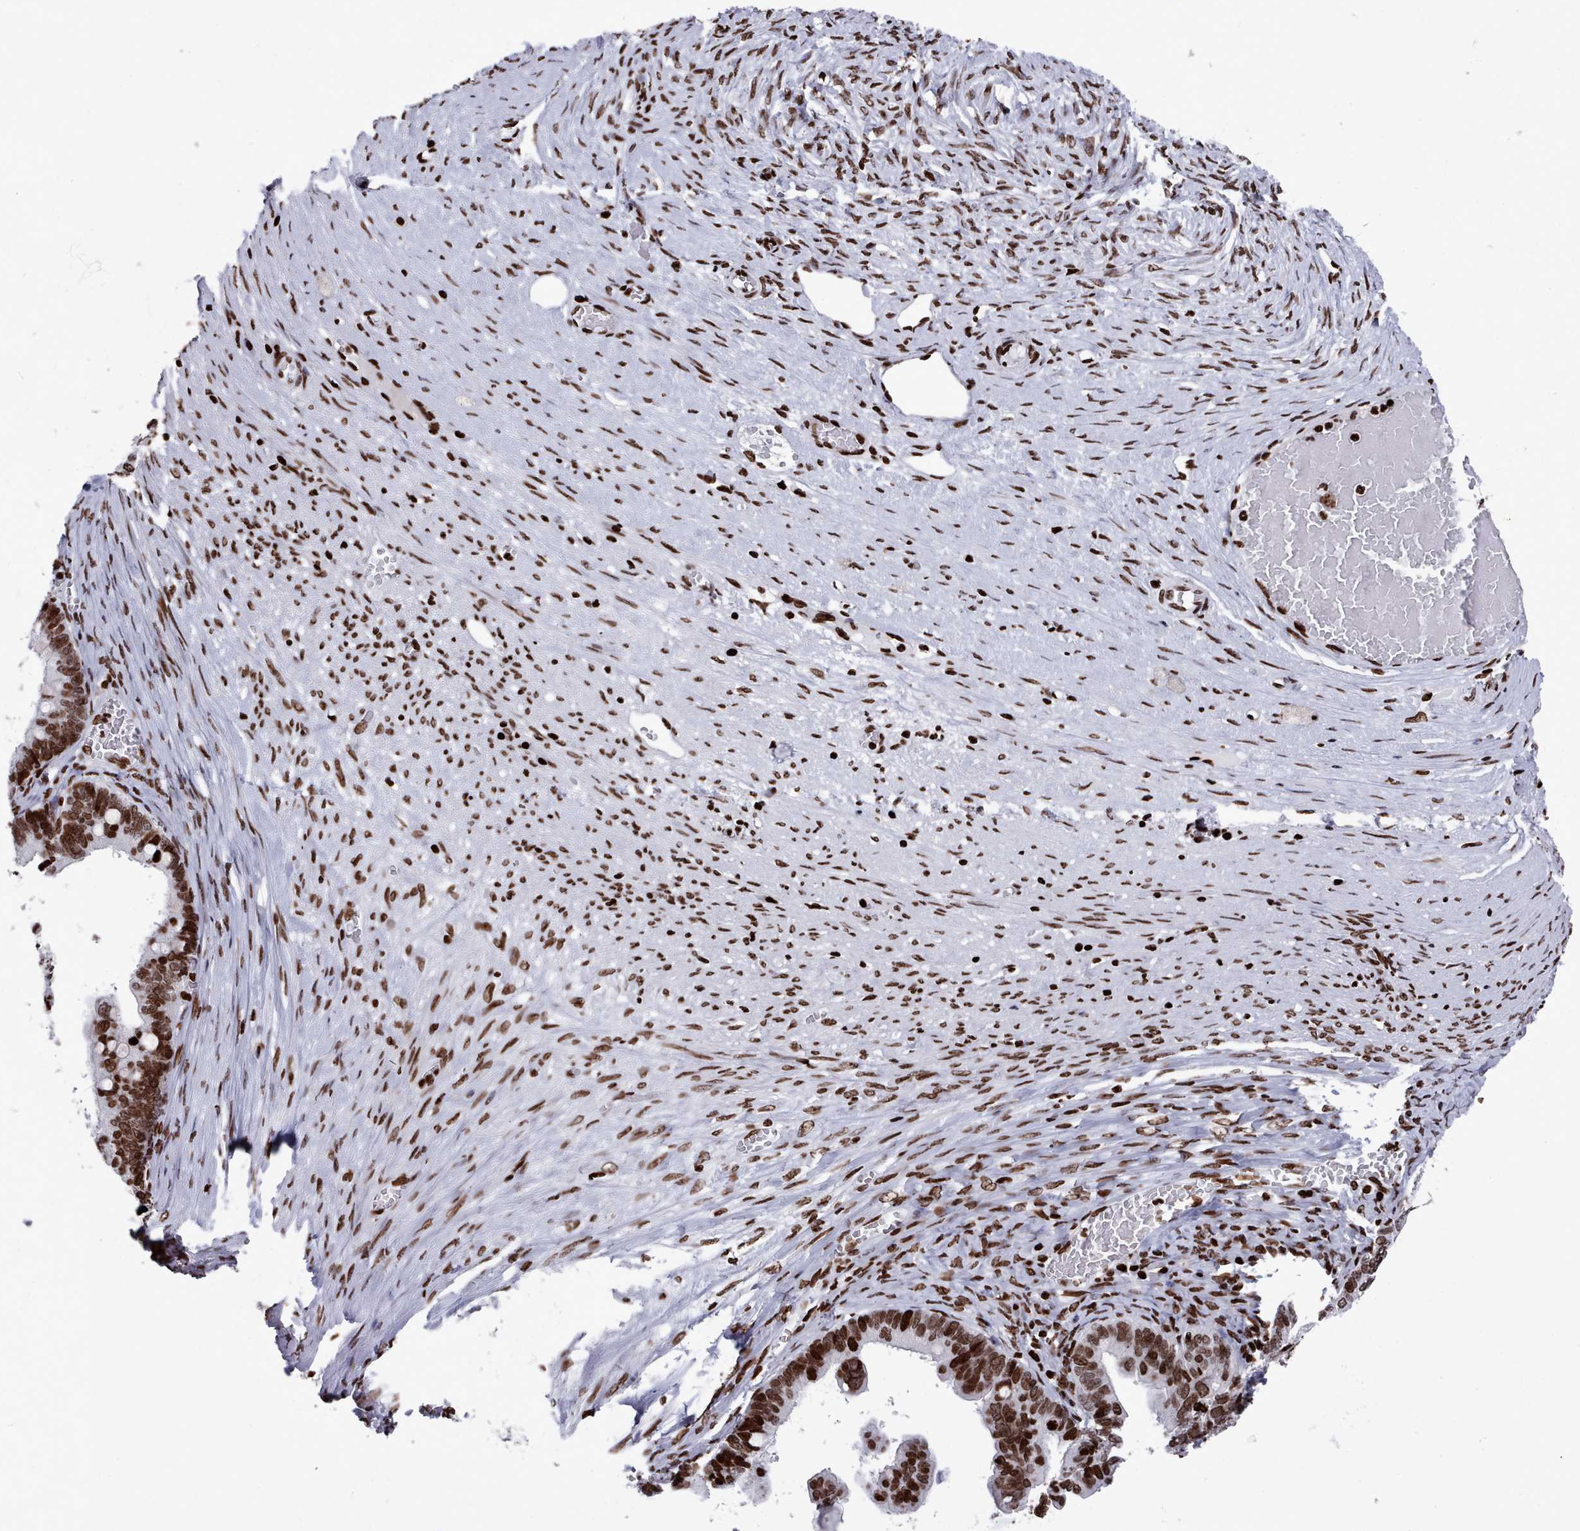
{"staining": {"intensity": "strong", "quantity": ">75%", "location": "nuclear"}, "tissue": "ovarian cancer", "cell_type": "Tumor cells", "image_type": "cancer", "snomed": [{"axis": "morphology", "description": "Cystadenocarcinoma, serous, NOS"}, {"axis": "topography", "description": "Ovary"}], "caption": "This micrograph demonstrates ovarian cancer (serous cystadenocarcinoma) stained with immunohistochemistry (IHC) to label a protein in brown. The nuclear of tumor cells show strong positivity for the protein. Nuclei are counter-stained blue.", "gene": "PCDHB12", "patient": {"sex": "female", "age": 56}}